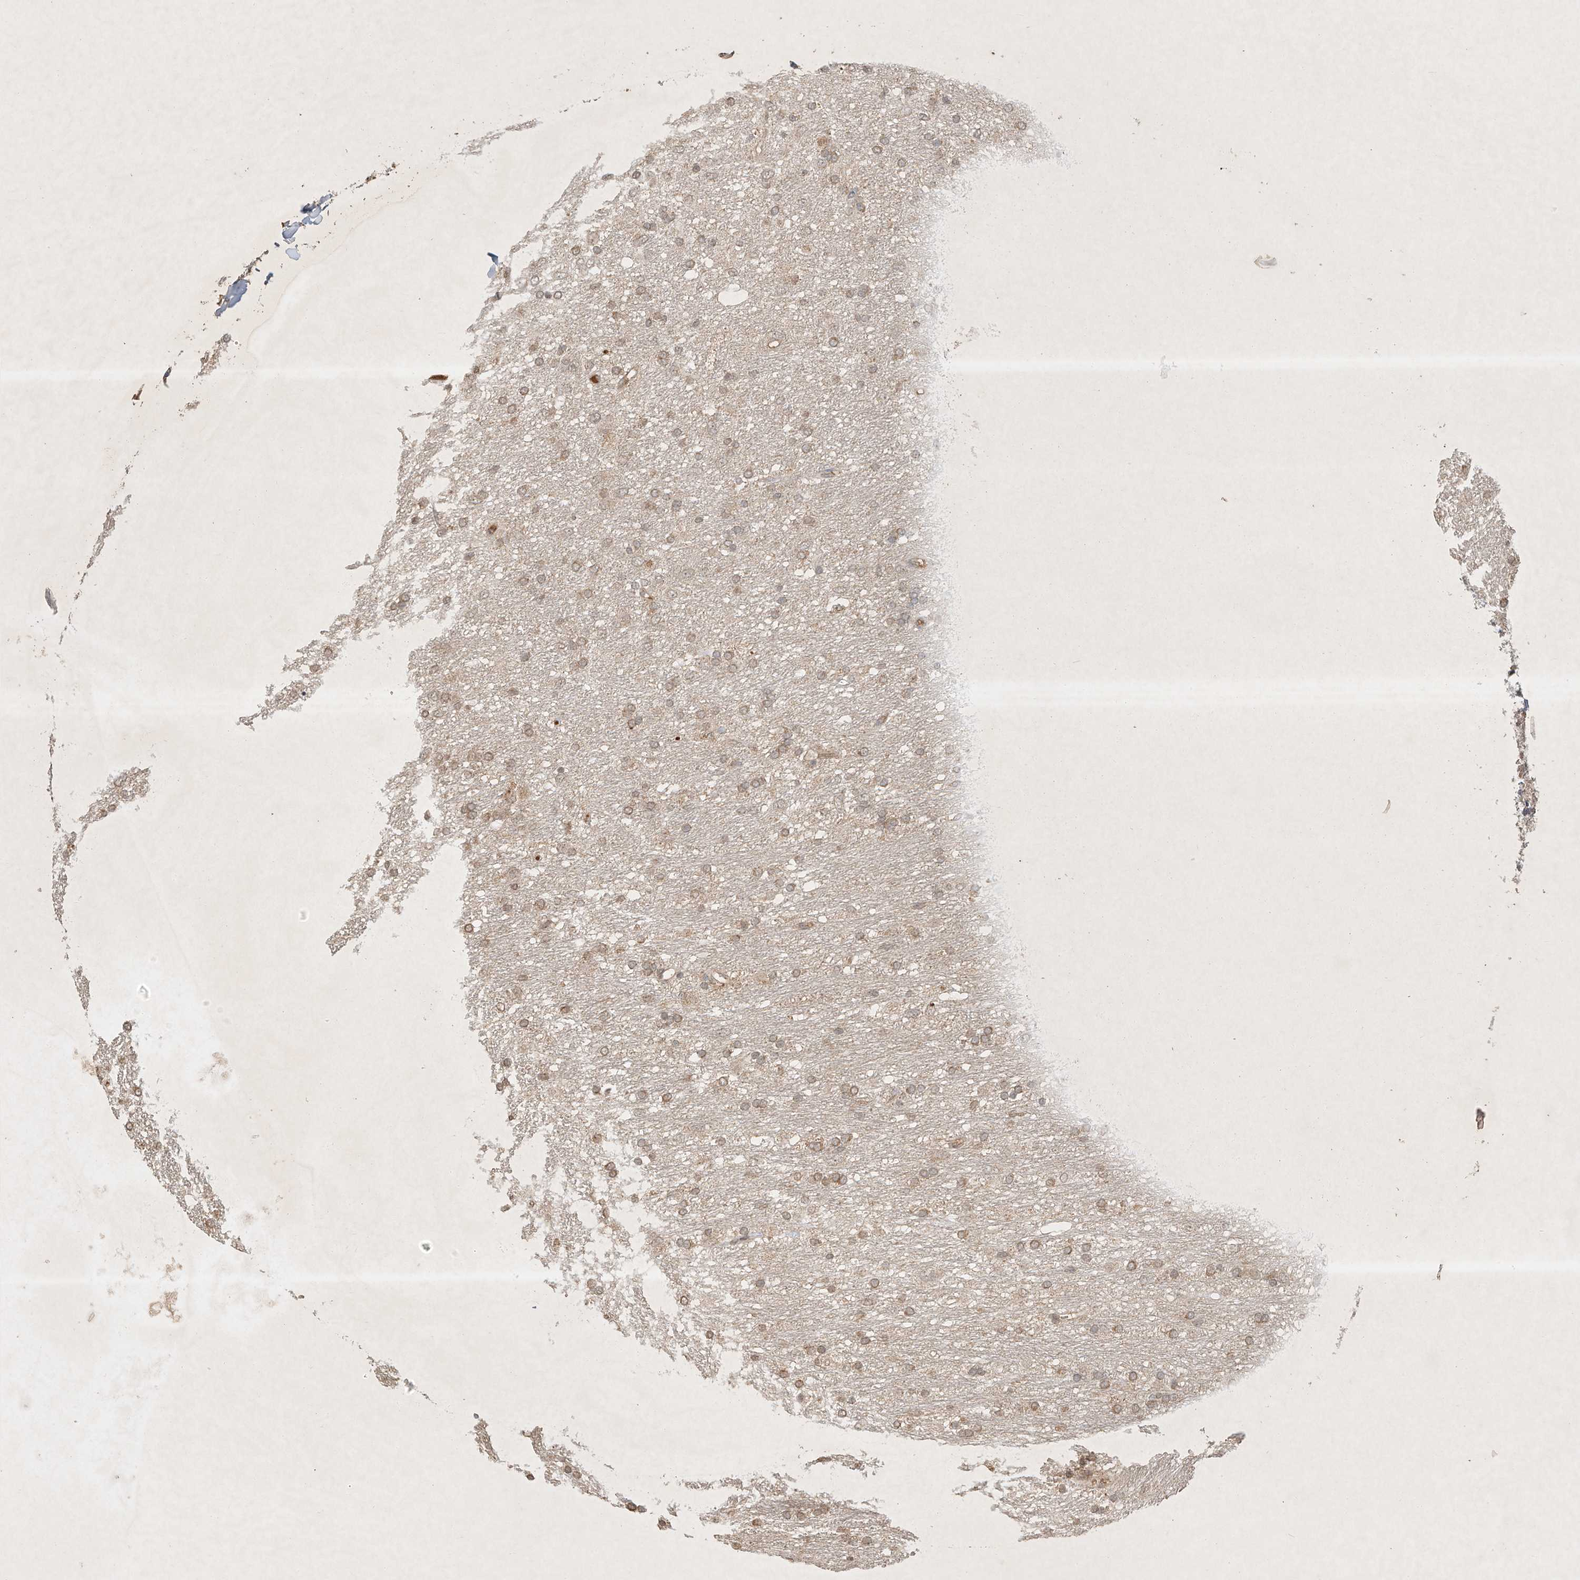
{"staining": {"intensity": "weak", "quantity": ">75%", "location": "cytoplasmic/membranous"}, "tissue": "glioma", "cell_type": "Tumor cells", "image_type": "cancer", "snomed": [{"axis": "morphology", "description": "Glioma, malignant, Low grade"}, {"axis": "topography", "description": "Brain"}], "caption": "There is low levels of weak cytoplasmic/membranous expression in tumor cells of malignant low-grade glioma, as demonstrated by immunohistochemical staining (brown color).", "gene": "BTRC", "patient": {"sex": "male", "age": 77}}